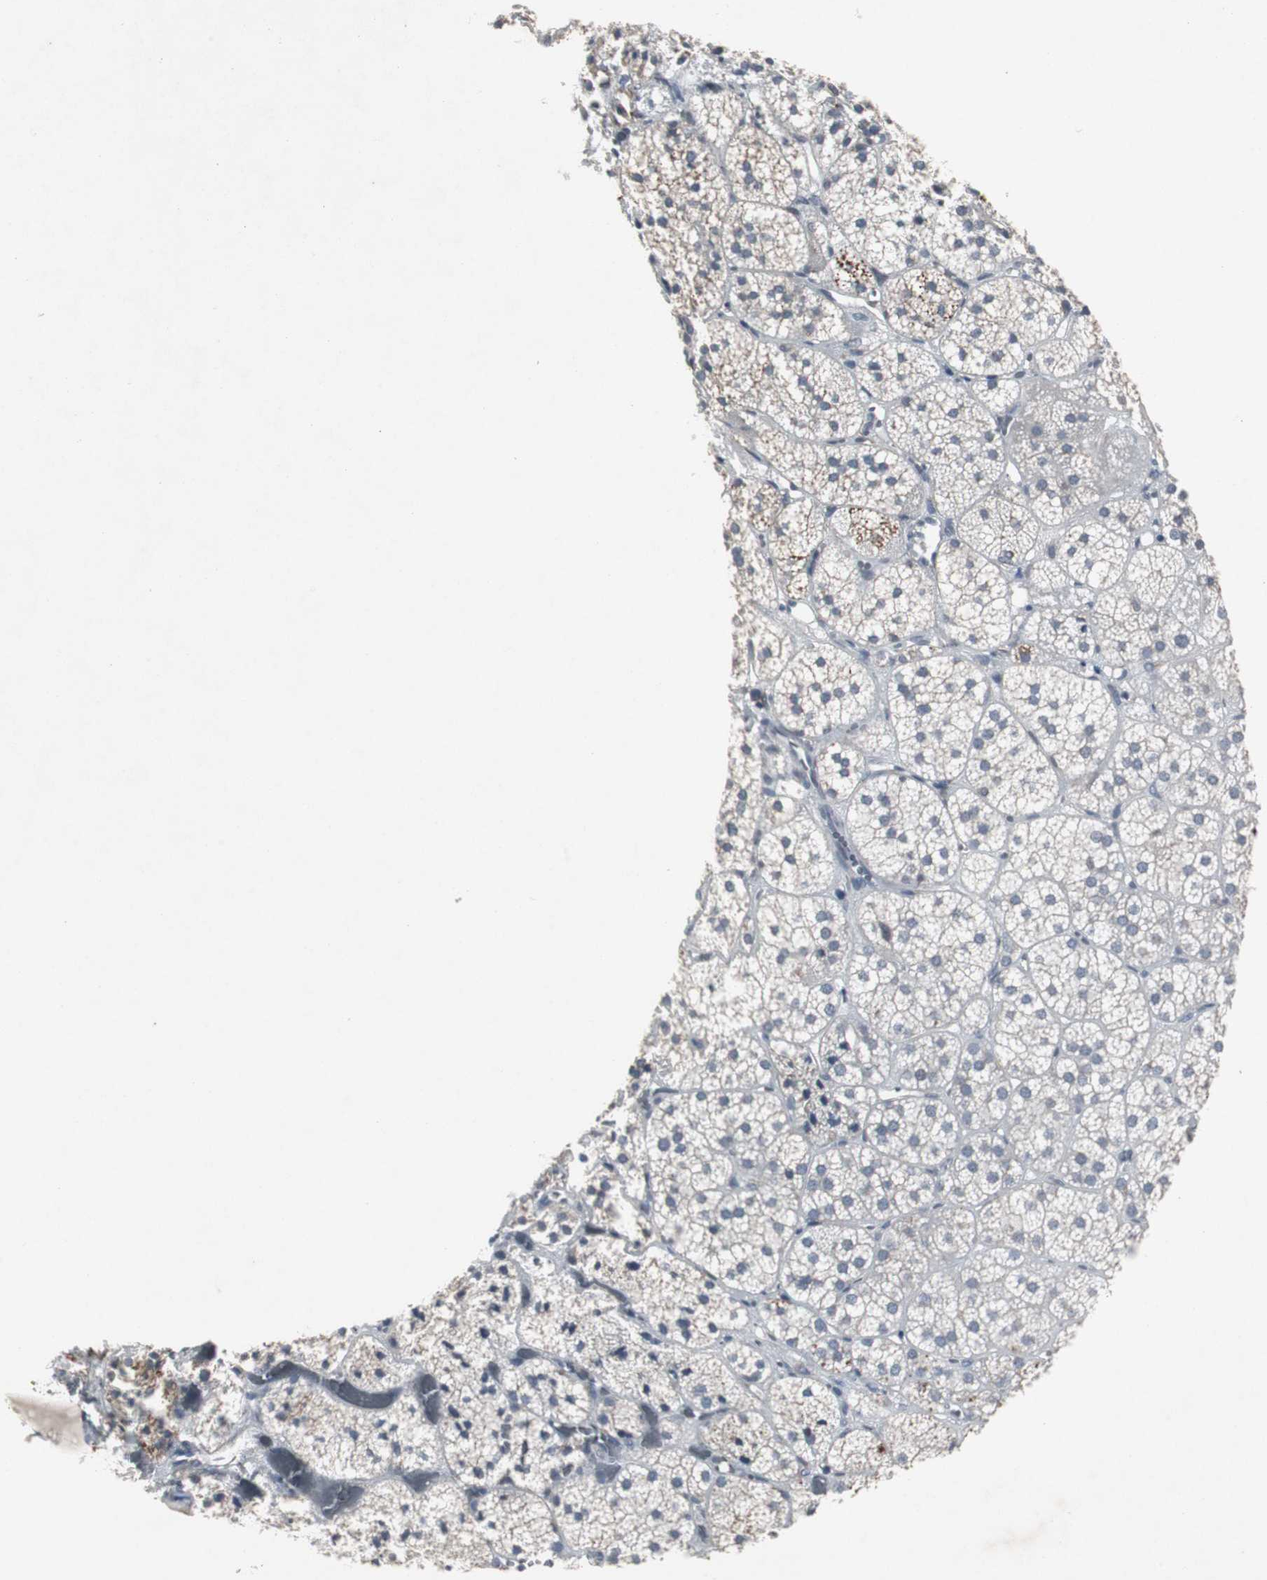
{"staining": {"intensity": "negative", "quantity": "none", "location": "none"}, "tissue": "adrenal gland", "cell_type": "Glandular cells", "image_type": "normal", "snomed": [{"axis": "morphology", "description": "Normal tissue, NOS"}, {"axis": "topography", "description": "Adrenal gland"}], "caption": "A micrograph of human adrenal gland is negative for staining in glandular cells. (Brightfield microscopy of DAB immunohistochemistry at high magnification).", "gene": "ZNF396", "patient": {"sex": "female", "age": 71}}